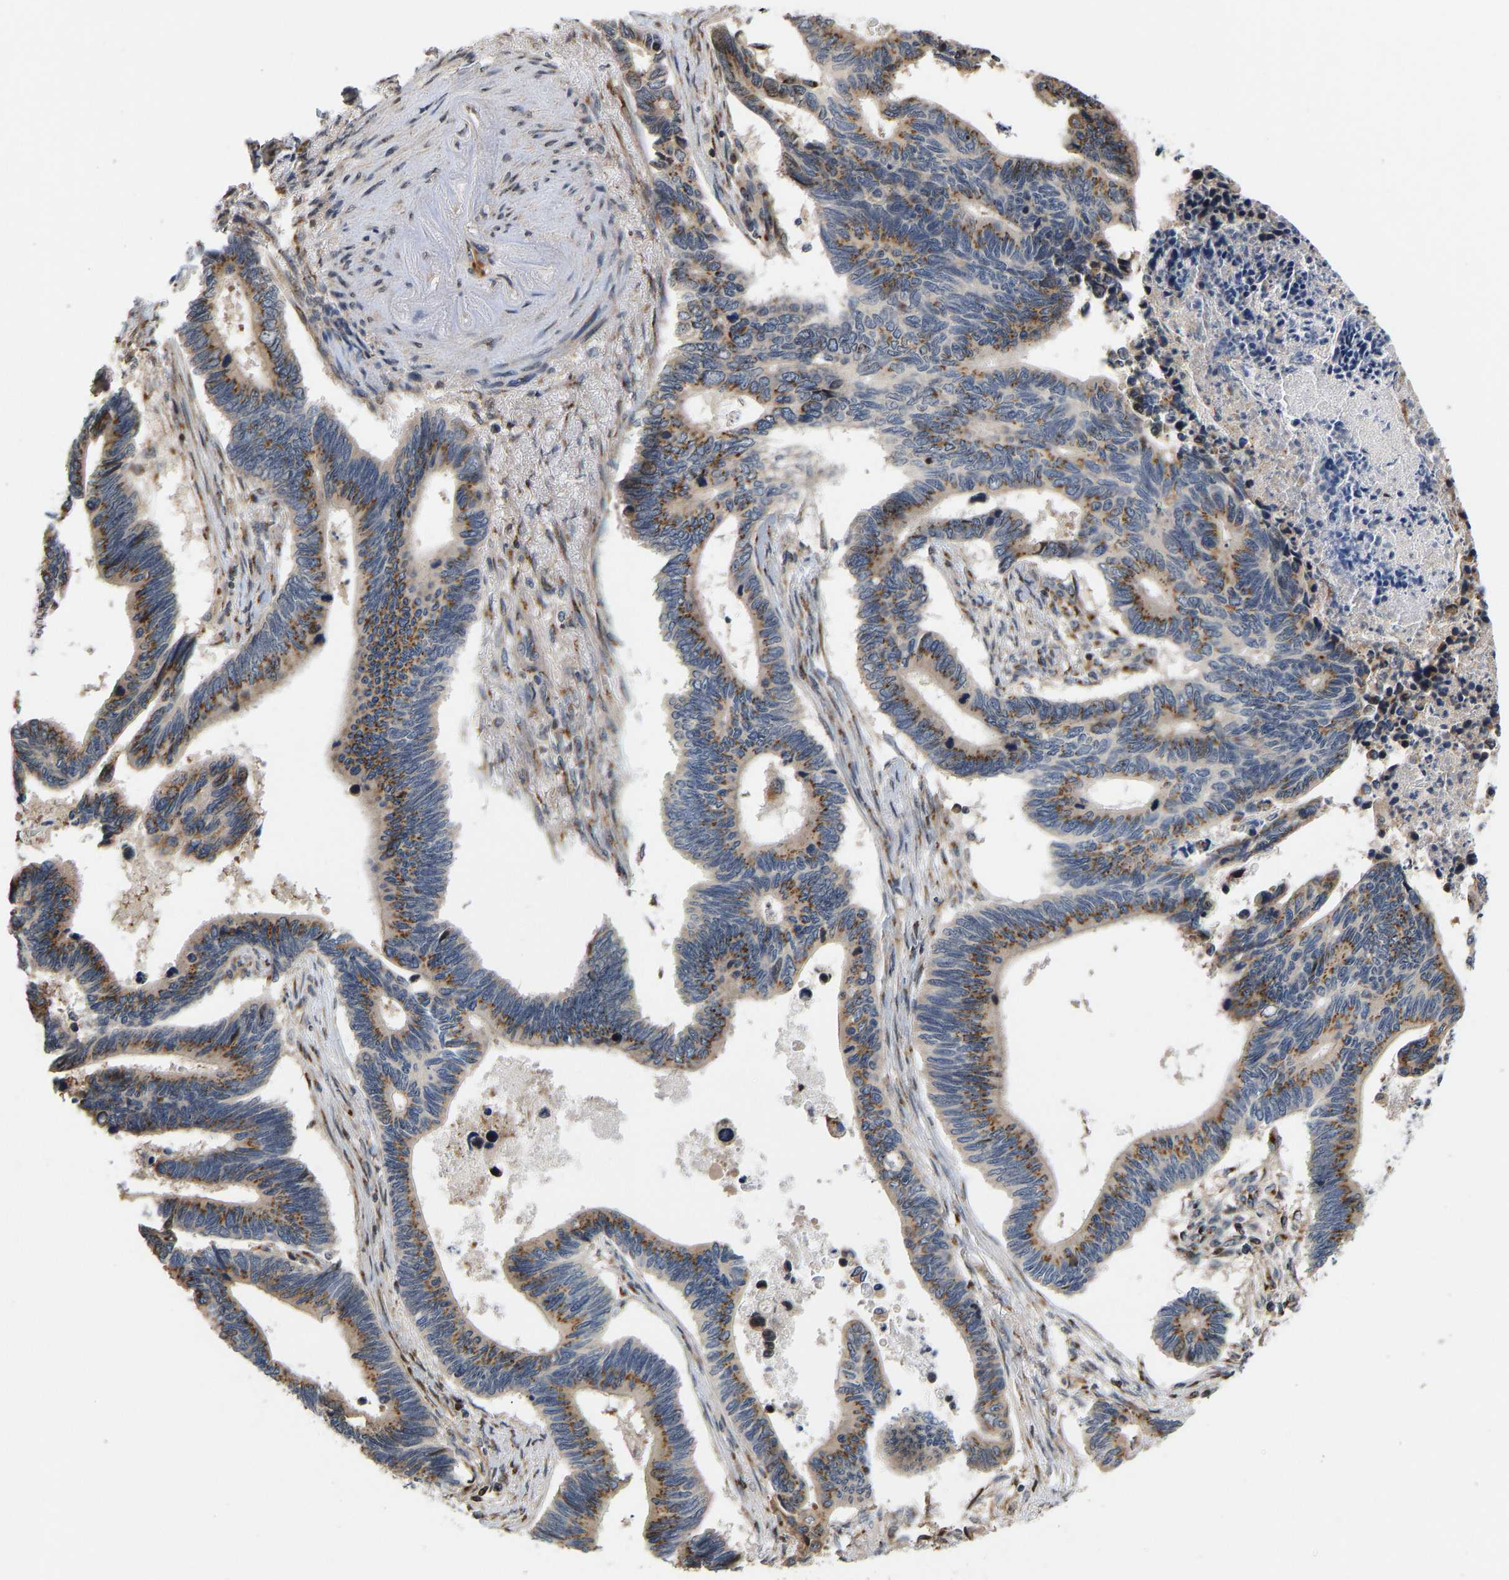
{"staining": {"intensity": "moderate", "quantity": ">75%", "location": "cytoplasmic/membranous"}, "tissue": "pancreatic cancer", "cell_type": "Tumor cells", "image_type": "cancer", "snomed": [{"axis": "morphology", "description": "Adenocarcinoma, NOS"}, {"axis": "topography", "description": "Pancreas"}], "caption": "An IHC photomicrograph of tumor tissue is shown. Protein staining in brown shows moderate cytoplasmic/membranous positivity in pancreatic adenocarcinoma within tumor cells. Using DAB (brown) and hematoxylin (blue) stains, captured at high magnification using brightfield microscopy.", "gene": "YIPF4", "patient": {"sex": "female", "age": 70}}